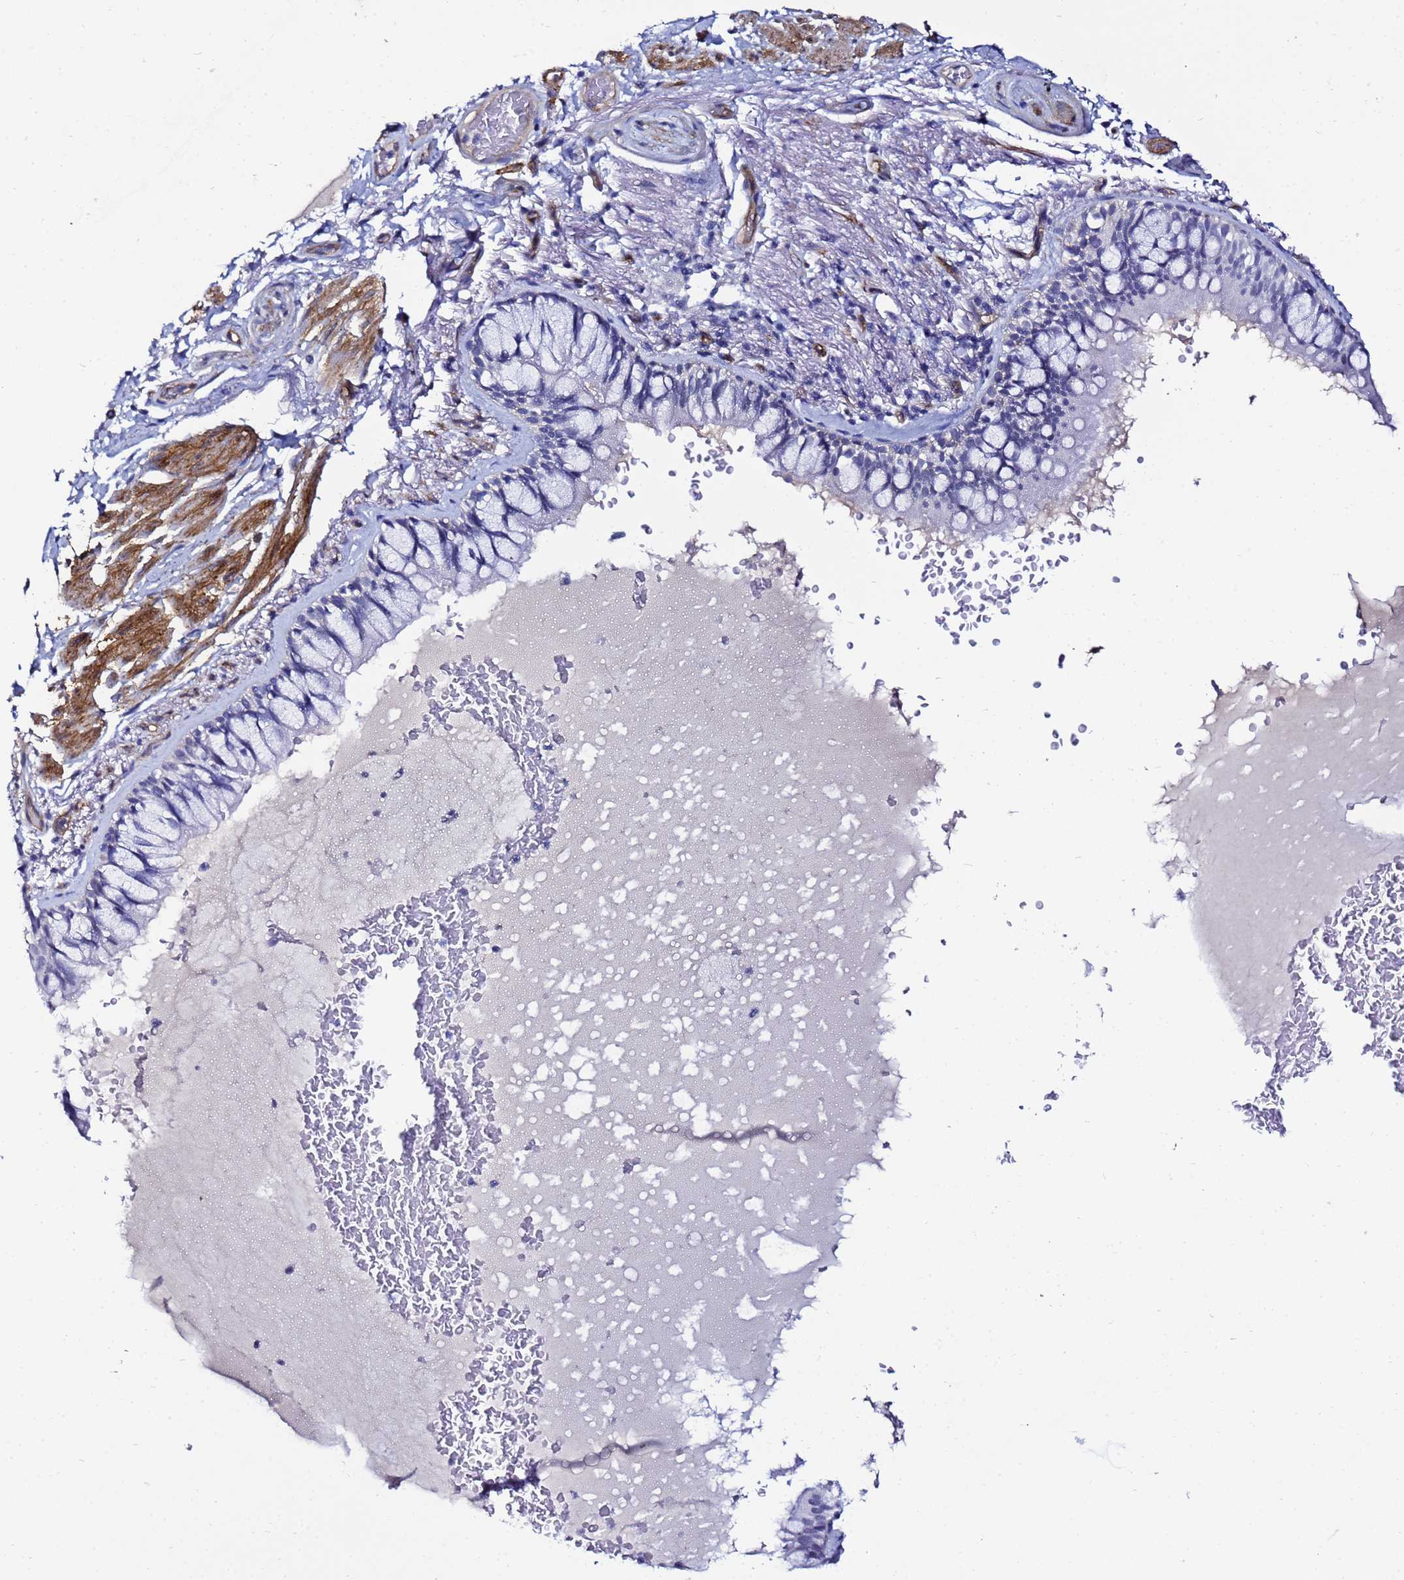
{"staining": {"intensity": "negative", "quantity": "none", "location": "none"}, "tissue": "bronchus", "cell_type": "Respiratory epithelial cells", "image_type": "normal", "snomed": [{"axis": "morphology", "description": "Normal tissue, NOS"}, {"axis": "topography", "description": "Bronchus"}], "caption": "Immunohistochemistry of benign bronchus exhibits no positivity in respiratory epithelial cells. (DAB (3,3'-diaminobenzidine) immunohistochemistry (IHC) with hematoxylin counter stain).", "gene": "DEFB104A", "patient": {"sex": "male", "age": 70}}